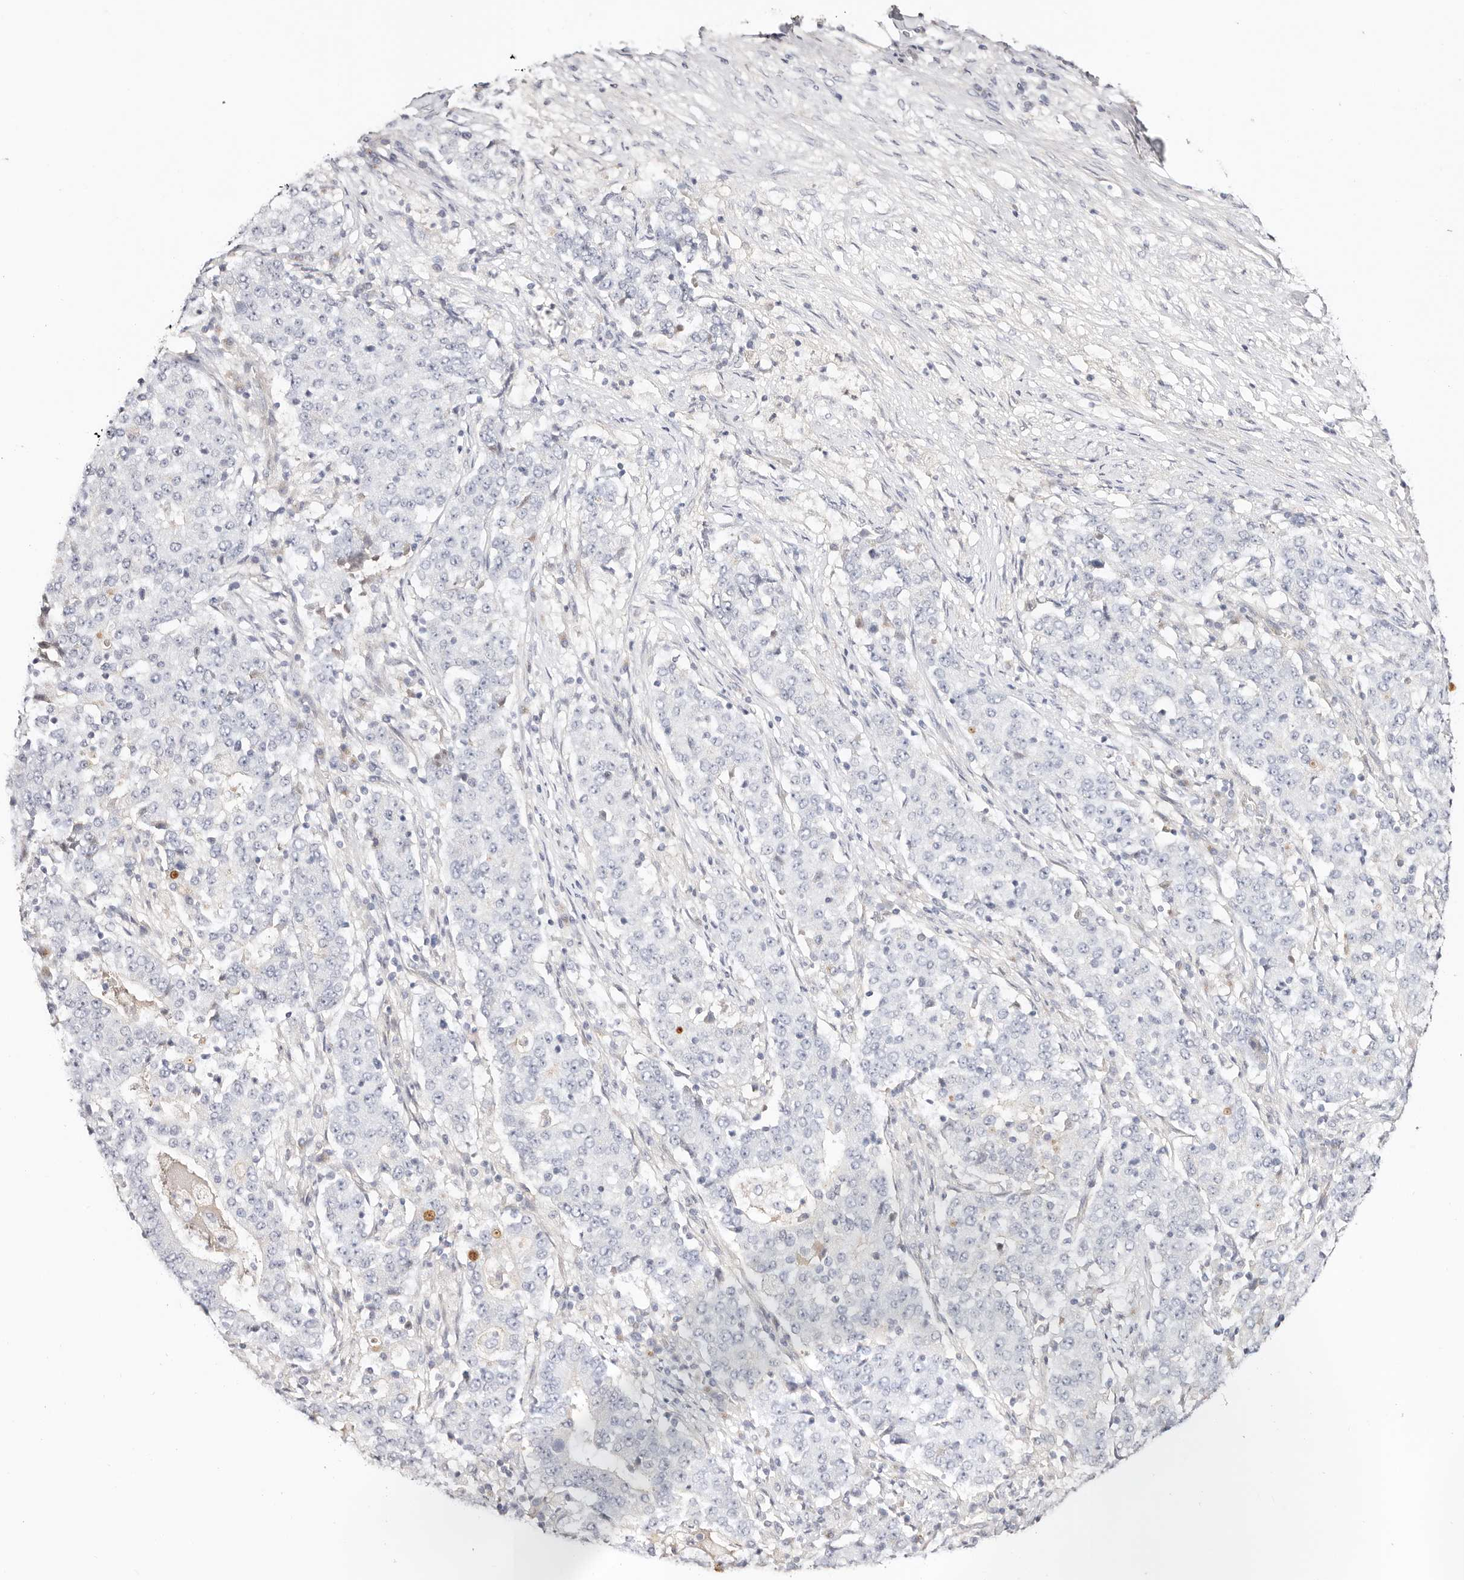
{"staining": {"intensity": "negative", "quantity": "none", "location": "none"}, "tissue": "stomach cancer", "cell_type": "Tumor cells", "image_type": "cancer", "snomed": [{"axis": "morphology", "description": "Adenocarcinoma, NOS"}, {"axis": "topography", "description": "Stomach"}], "caption": "This is a histopathology image of immunohistochemistry staining of stomach cancer (adenocarcinoma), which shows no expression in tumor cells.", "gene": "DNASE1", "patient": {"sex": "male", "age": 59}}